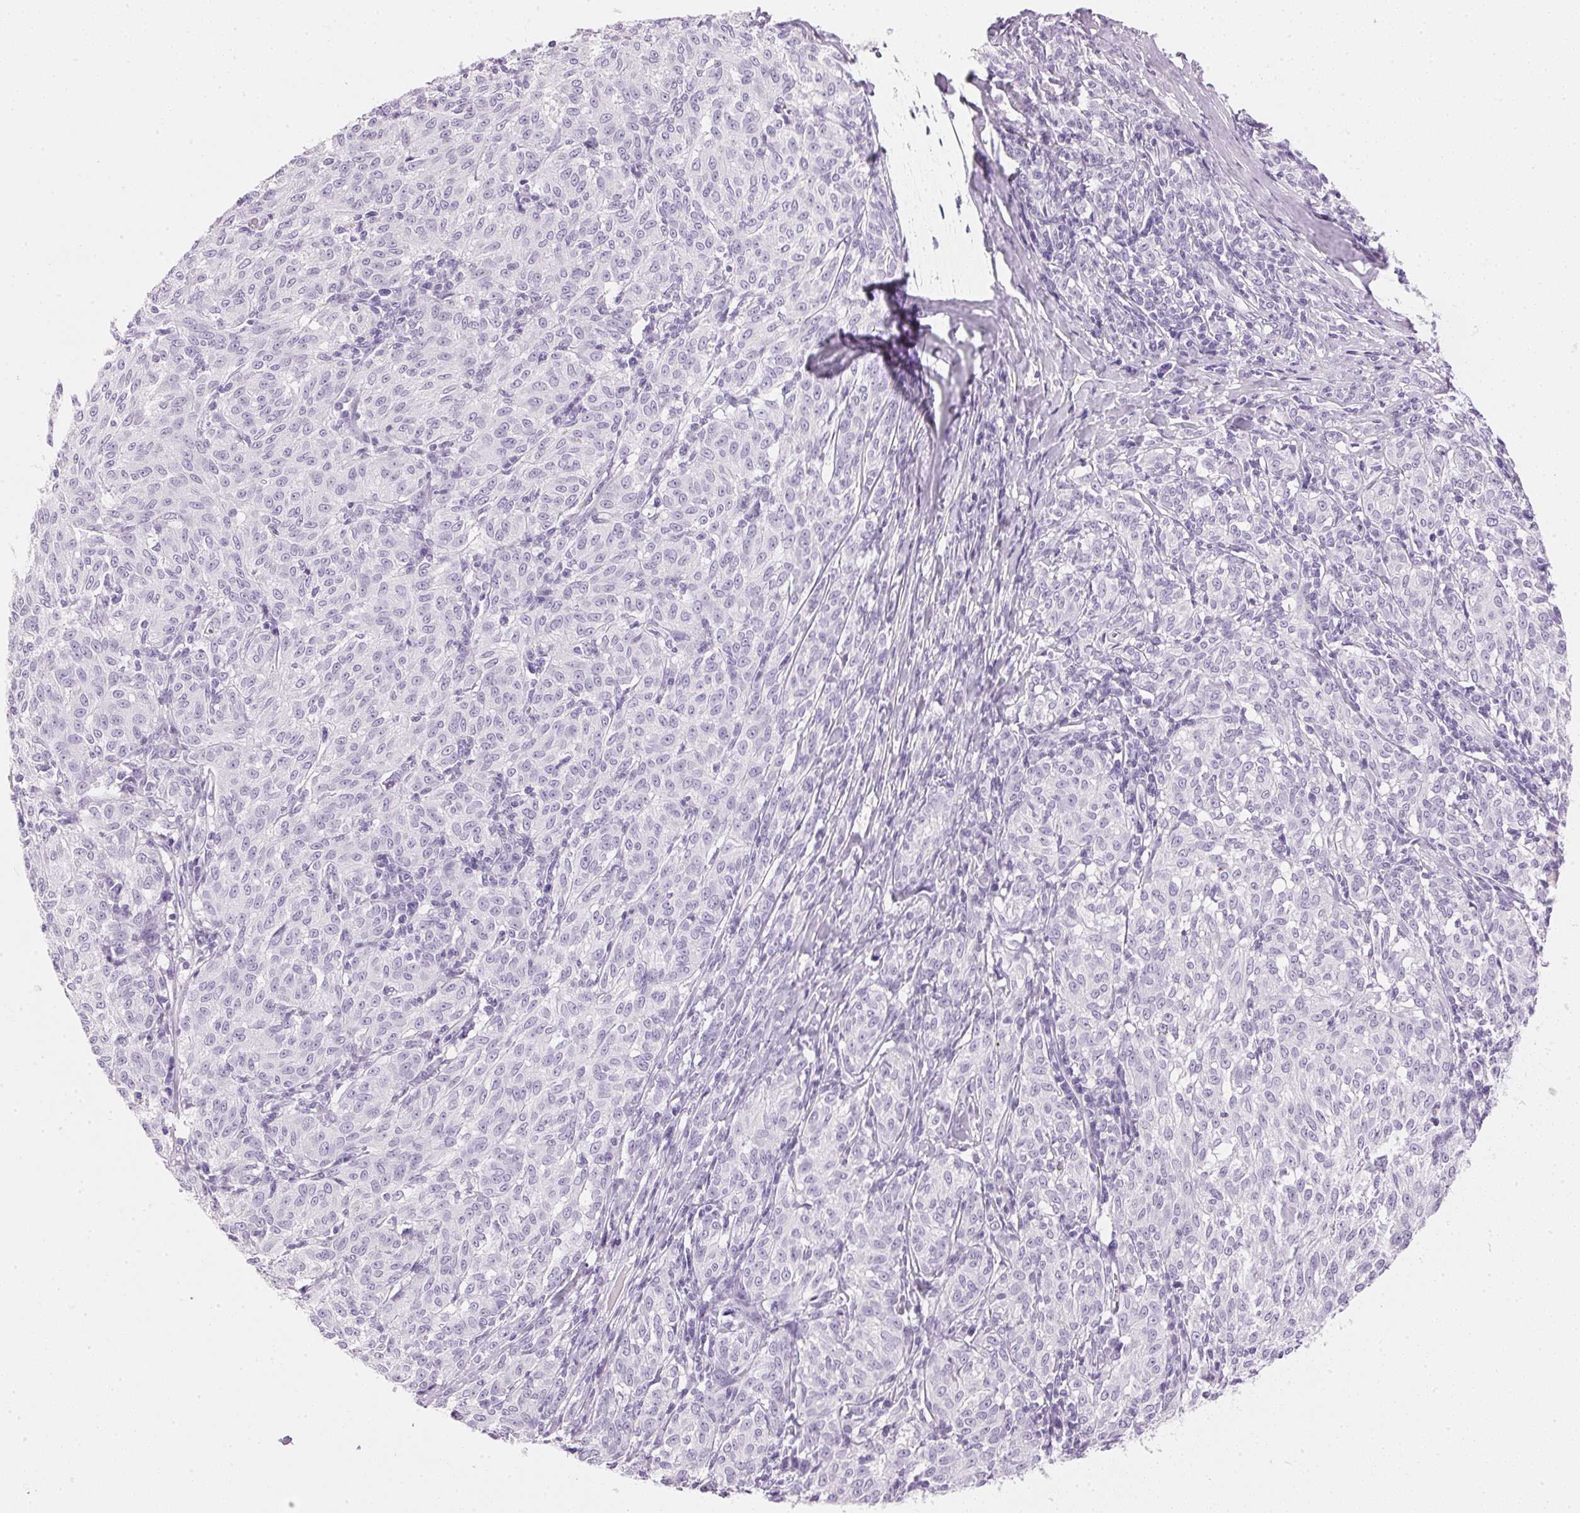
{"staining": {"intensity": "negative", "quantity": "none", "location": "none"}, "tissue": "melanoma", "cell_type": "Tumor cells", "image_type": "cancer", "snomed": [{"axis": "morphology", "description": "Malignant melanoma, NOS"}, {"axis": "topography", "description": "Skin"}], "caption": "This is an IHC micrograph of human malignant melanoma. There is no staining in tumor cells.", "gene": "IGFBP1", "patient": {"sex": "female", "age": 72}}